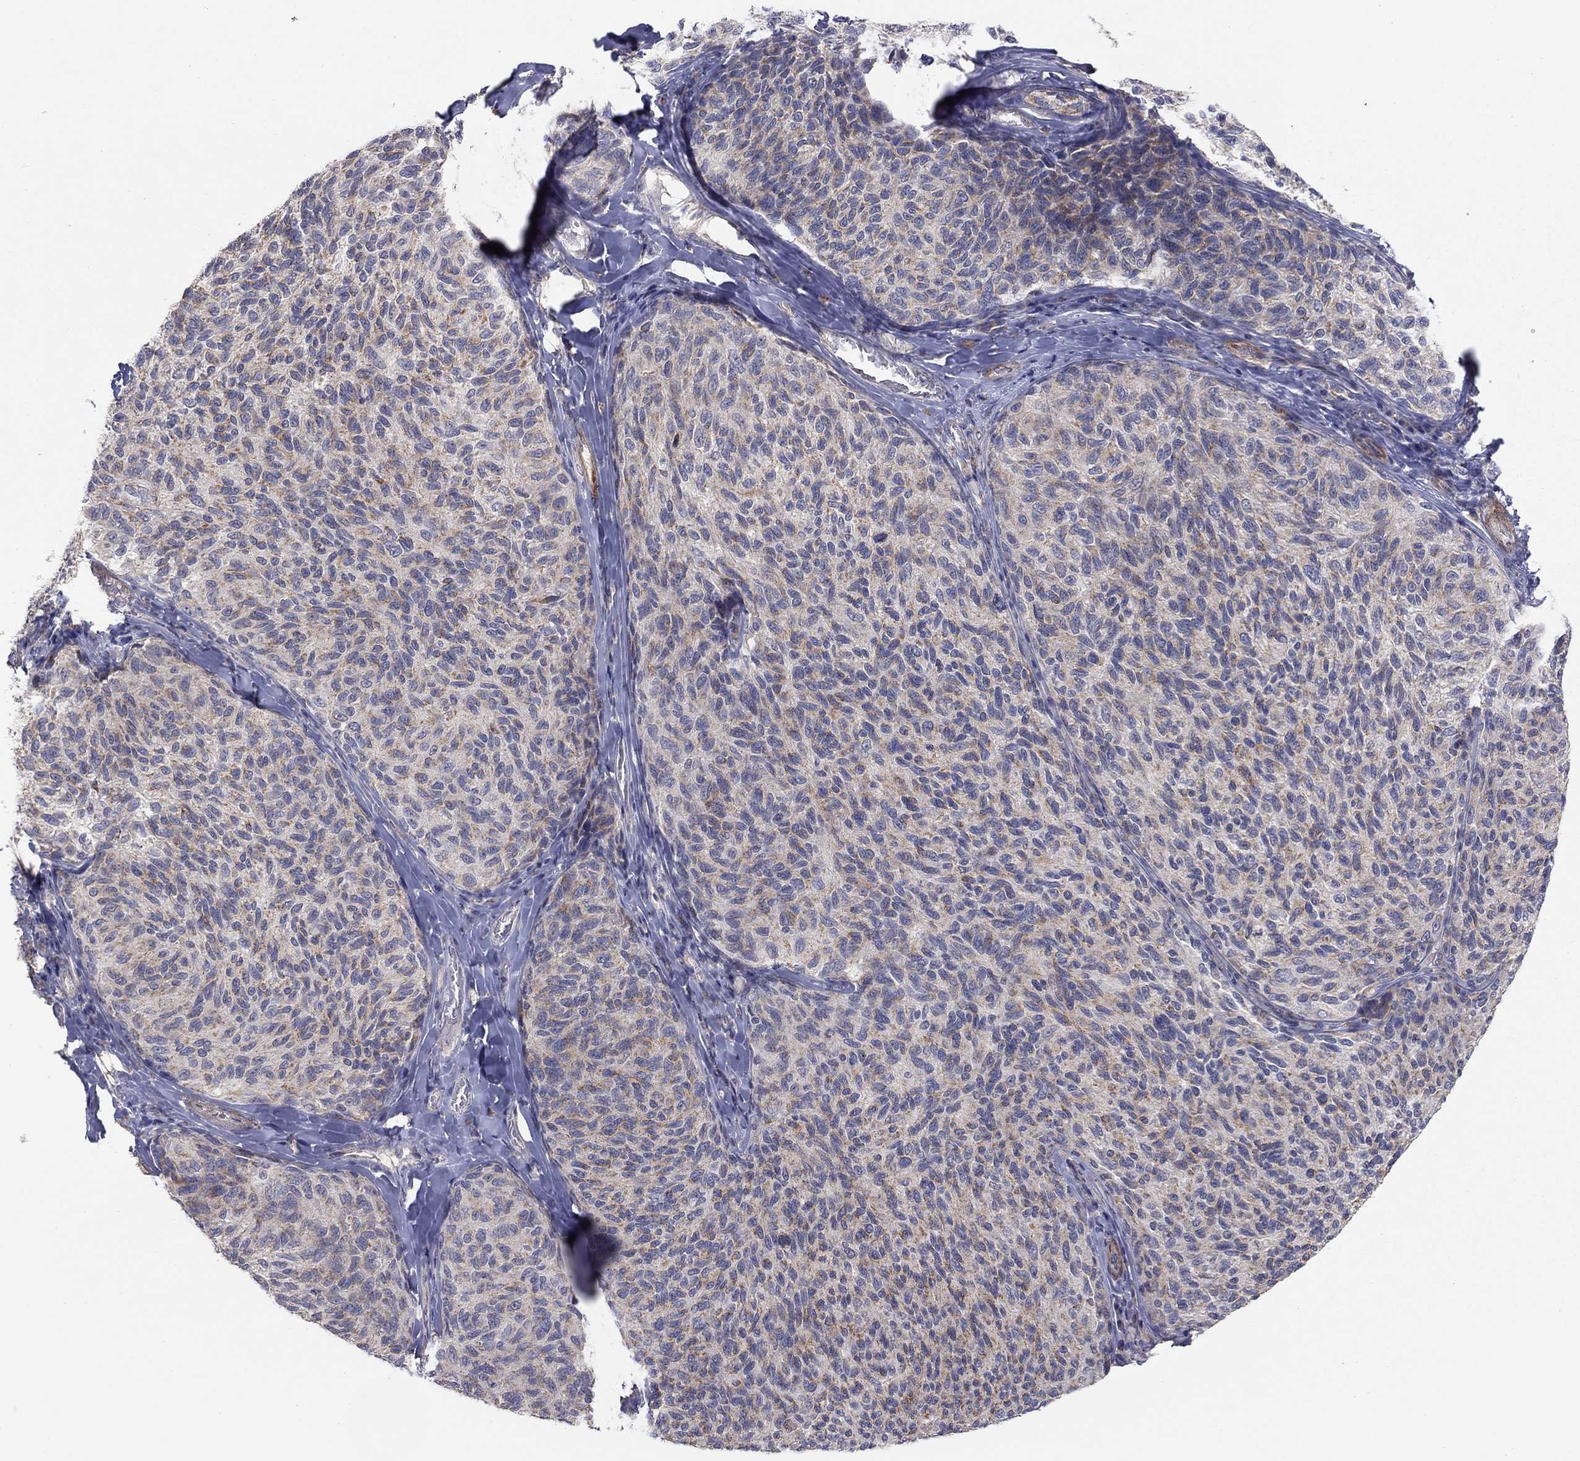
{"staining": {"intensity": "moderate", "quantity": "<25%", "location": "cytoplasmic/membranous"}, "tissue": "melanoma", "cell_type": "Tumor cells", "image_type": "cancer", "snomed": [{"axis": "morphology", "description": "Malignant melanoma, NOS"}, {"axis": "topography", "description": "Skin"}], "caption": "Moderate cytoplasmic/membranous positivity for a protein is identified in about <25% of tumor cells of malignant melanoma using immunohistochemistry (IHC).", "gene": "CRACDL", "patient": {"sex": "female", "age": 73}}